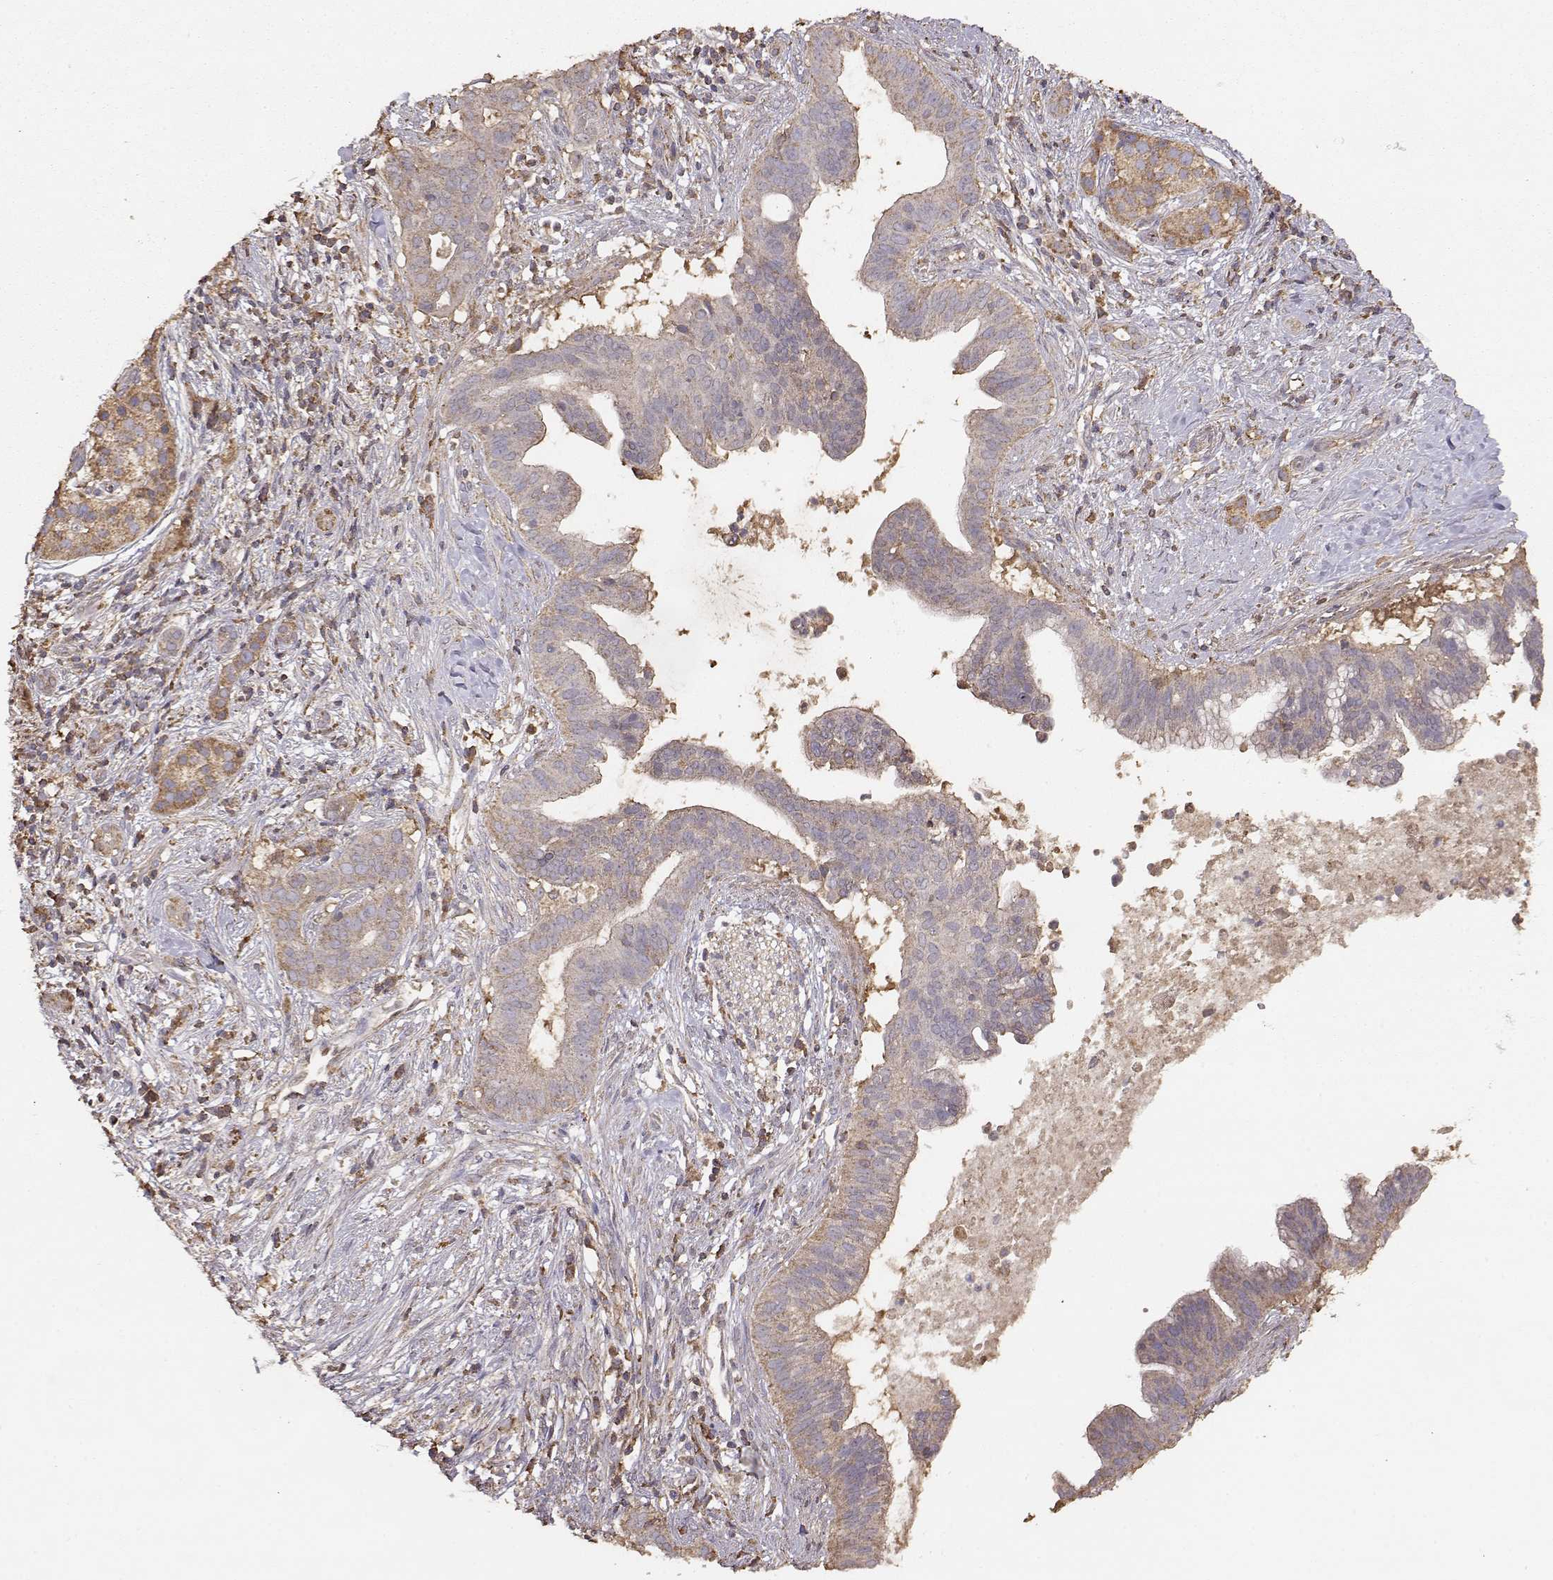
{"staining": {"intensity": "weak", "quantity": ">75%", "location": "cytoplasmic/membranous"}, "tissue": "pancreatic cancer", "cell_type": "Tumor cells", "image_type": "cancer", "snomed": [{"axis": "morphology", "description": "Adenocarcinoma, NOS"}, {"axis": "topography", "description": "Pancreas"}], "caption": "Tumor cells show weak cytoplasmic/membranous positivity in approximately >75% of cells in adenocarcinoma (pancreatic). Ihc stains the protein of interest in brown and the nuclei are stained blue.", "gene": "TARS3", "patient": {"sex": "male", "age": 61}}